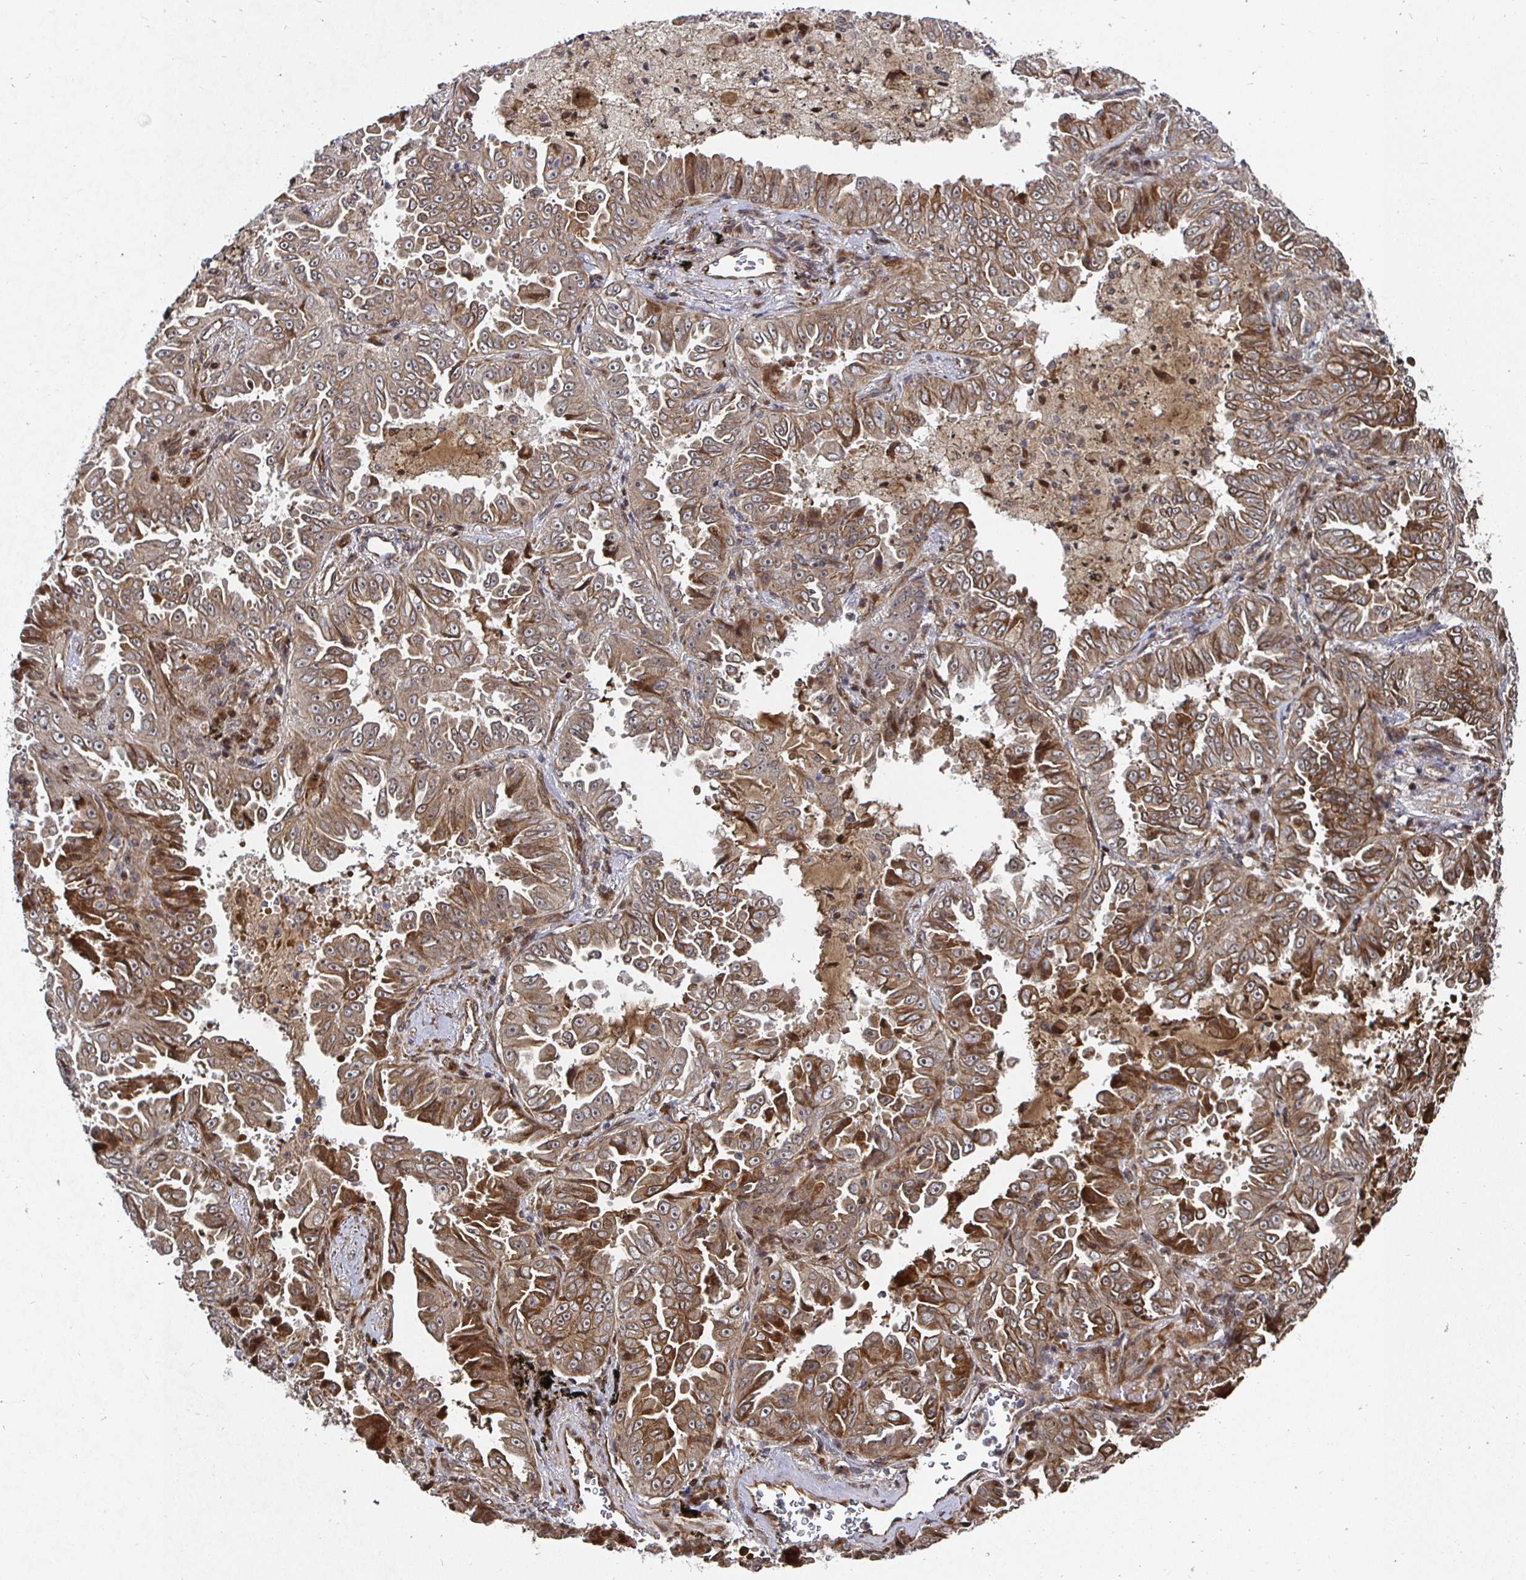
{"staining": {"intensity": "moderate", "quantity": "25%-75%", "location": "cytoplasmic/membranous"}, "tissue": "lung cancer", "cell_type": "Tumor cells", "image_type": "cancer", "snomed": [{"axis": "morphology", "description": "Adenocarcinoma, NOS"}, {"axis": "topography", "description": "Lung"}], "caption": "Human lung cancer (adenocarcinoma) stained for a protein (brown) displays moderate cytoplasmic/membranous positive staining in about 25%-75% of tumor cells.", "gene": "TBKBP1", "patient": {"sex": "female", "age": 52}}